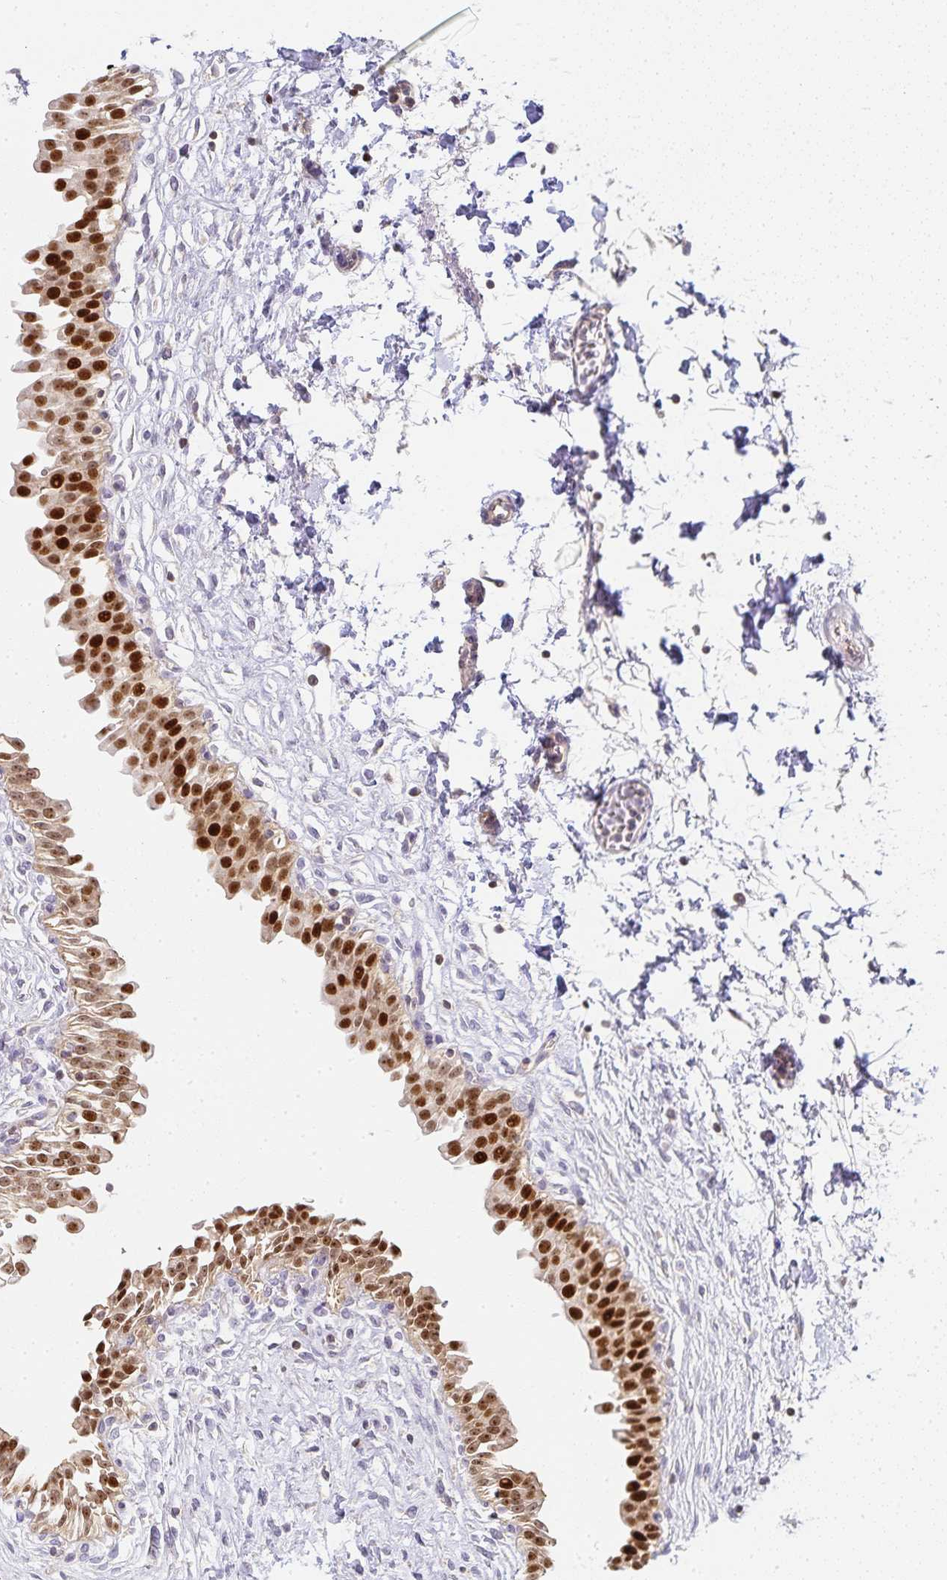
{"staining": {"intensity": "strong", "quantity": ">75%", "location": "nuclear"}, "tissue": "urinary bladder", "cell_type": "Urothelial cells", "image_type": "normal", "snomed": [{"axis": "morphology", "description": "Normal tissue, NOS"}, {"axis": "topography", "description": "Urinary bladder"}], "caption": "Unremarkable urinary bladder displays strong nuclear staining in approximately >75% of urothelial cells, visualized by immunohistochemistry.", "gene": "GATA3", "patient": {"sex": "male", "age": 37}}